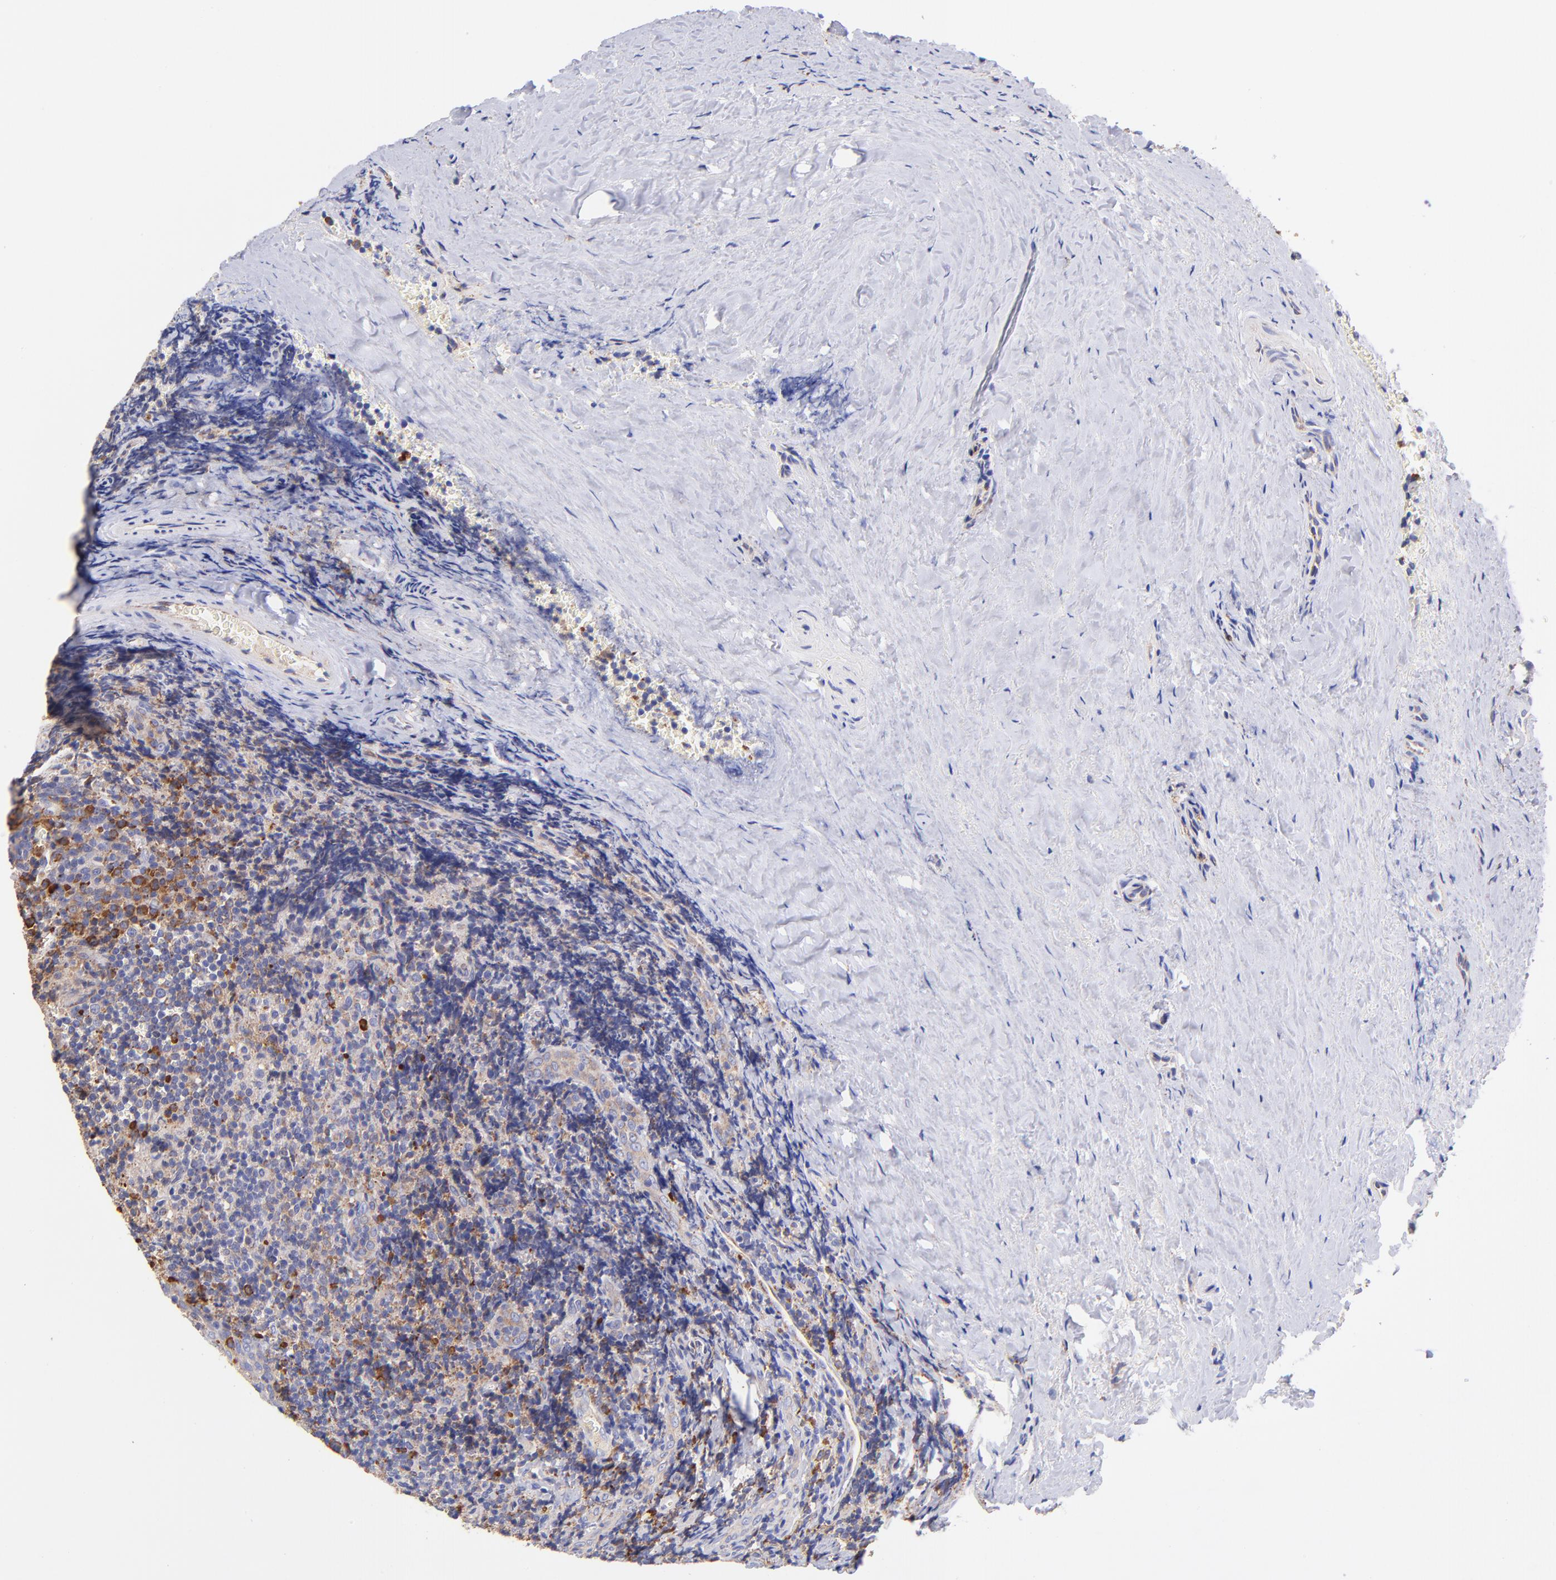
{"staining": {"intensity": "moderate", "quantity": "<25%", "location": "cytoplasmic/membranous"}, "tissue": "tonsil", "cell_type": "Germinal center cells", "image_type": "normal", "snomed": [{"axis": "morphology", "description": "Normal tissue, NOS"}, {"axis": "topography", "description": "Tonsil"}], "caption": "Immunohistochemical staining of normal tonsil demonstrates <25% levels of moderate cytoplasmic/membranous protein expression in approximately <25% of germinal center cells. (brown staining indicates protein expression, while blue staining denotes nuclei).", "gene": "PREX1", "patient": {"sex": "male", "age": 20}}